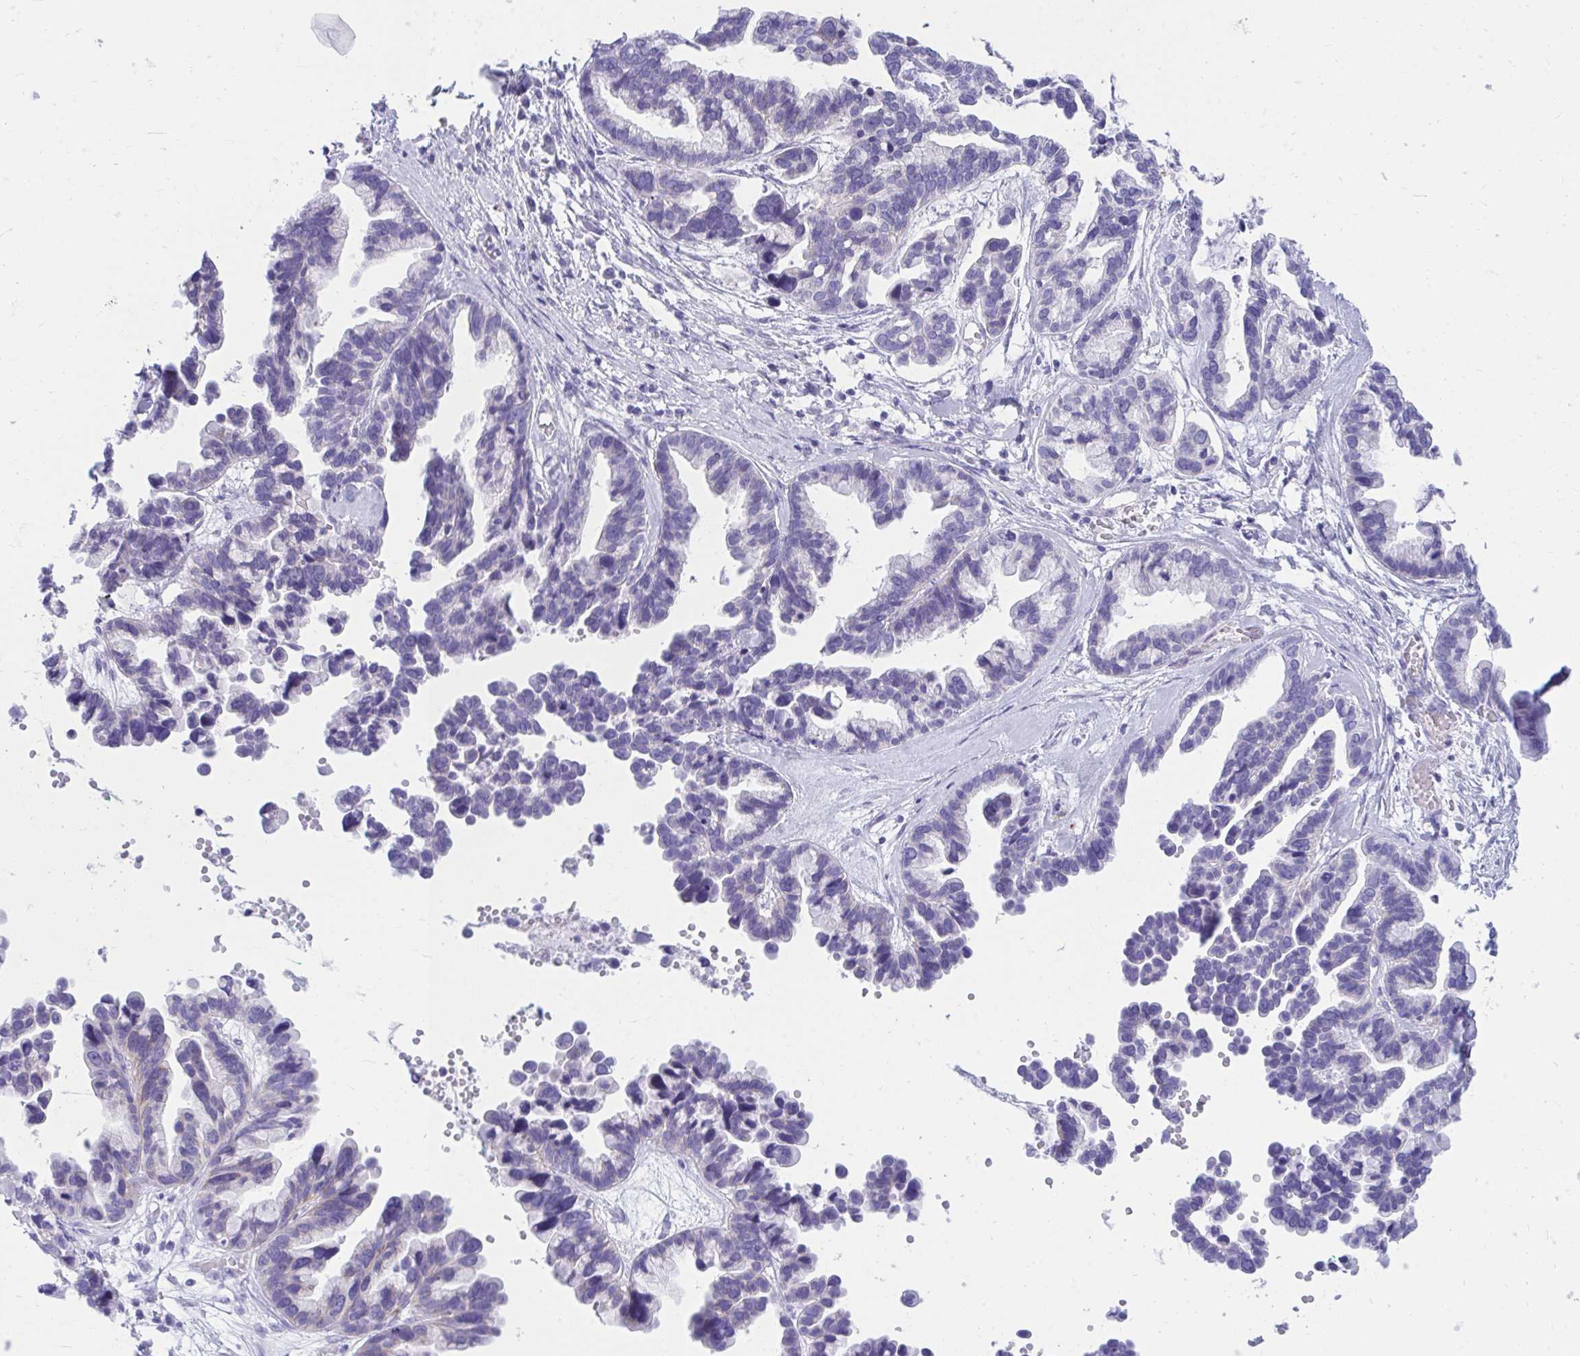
{"staining": {"intensity": "weak", "quantity": "<25%", "location": "cytoplasmic/membranous"}, "tissue": "ovarian cancer", "cell_type": "Tumor cells", "image_type": "cancer", "snomed": [{"axis": "morphology", "description": "Cystadenocarcinoma, serous, NOS"}, {"axis": "topography", "description": "Ovary"}], "caption": "Immunohistochemistry (IHC) of ovarian serous cystadenocarcinoma demonstrates no staining in tumor cells.", "gene": "SHISA8", "patient": {"sex": "female", "age": 56}}